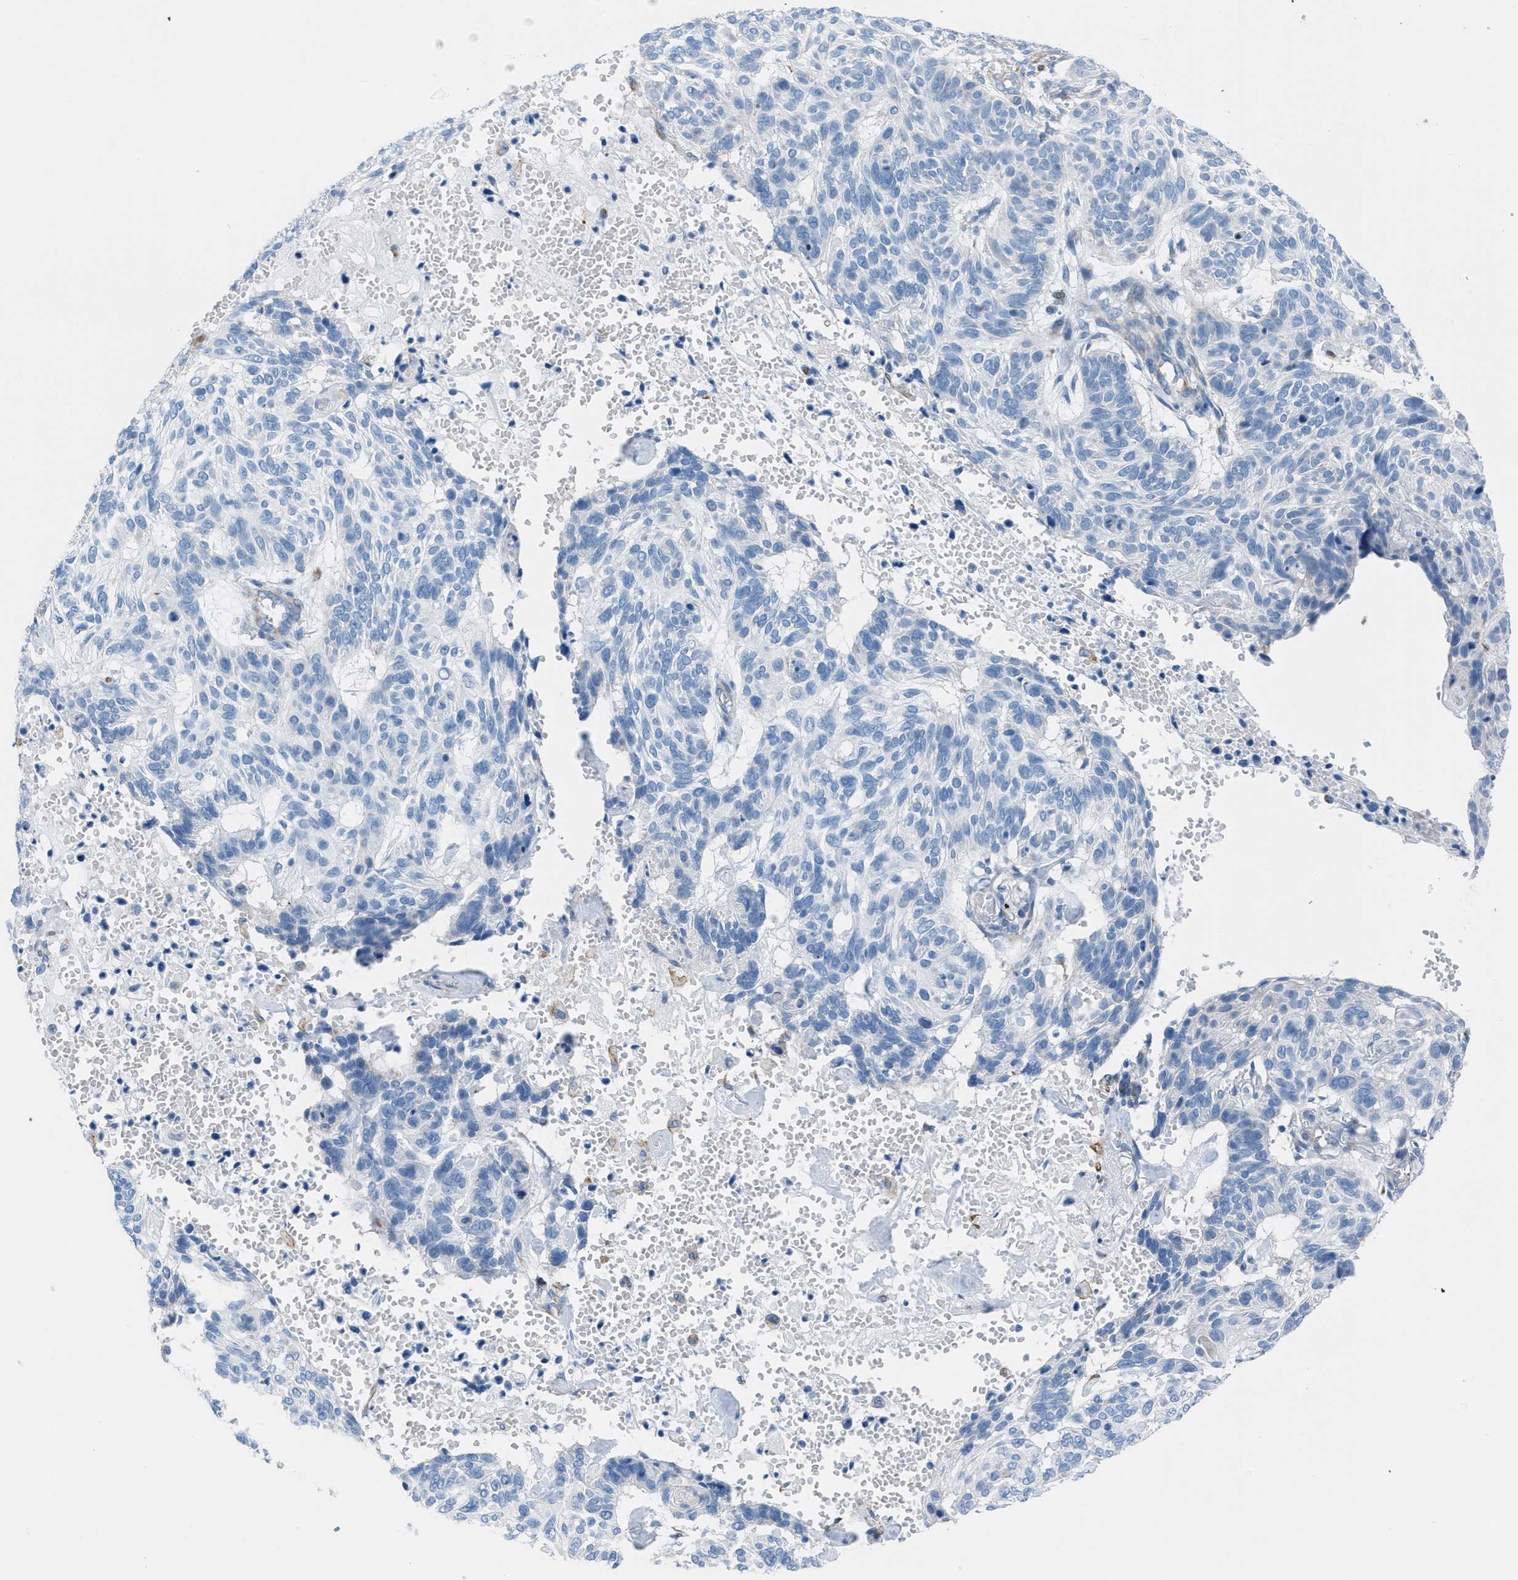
{"staining": {"intensity": "negative", "quantity": "none", "location": "none"}, "tissue": "skin cancer", "cell_type": "Tumor cells", "image_type": "cancer", "snomed": [{"axis": "morphology", "description": "Basal cell carcinoma"}, {"axis": "topography", "description": "Skin"}], "caption": "Immunohistochemistry micrograph of neoplastic tissue: human skin cancer (basal cell carcinoma) stained with DAB (3,3'-diaminobenzidine) demonstrates no significant protein expression in tumor cells. The staining was performed using DAB (3,3'-diaminobenzidine) to visualize the protein expression in brown, while the nuclei were stained in blue with hematoxylin (Magnification: 20x).", "gene": "SLC12A1", "patient": {"sex": "male", "age": 85}}